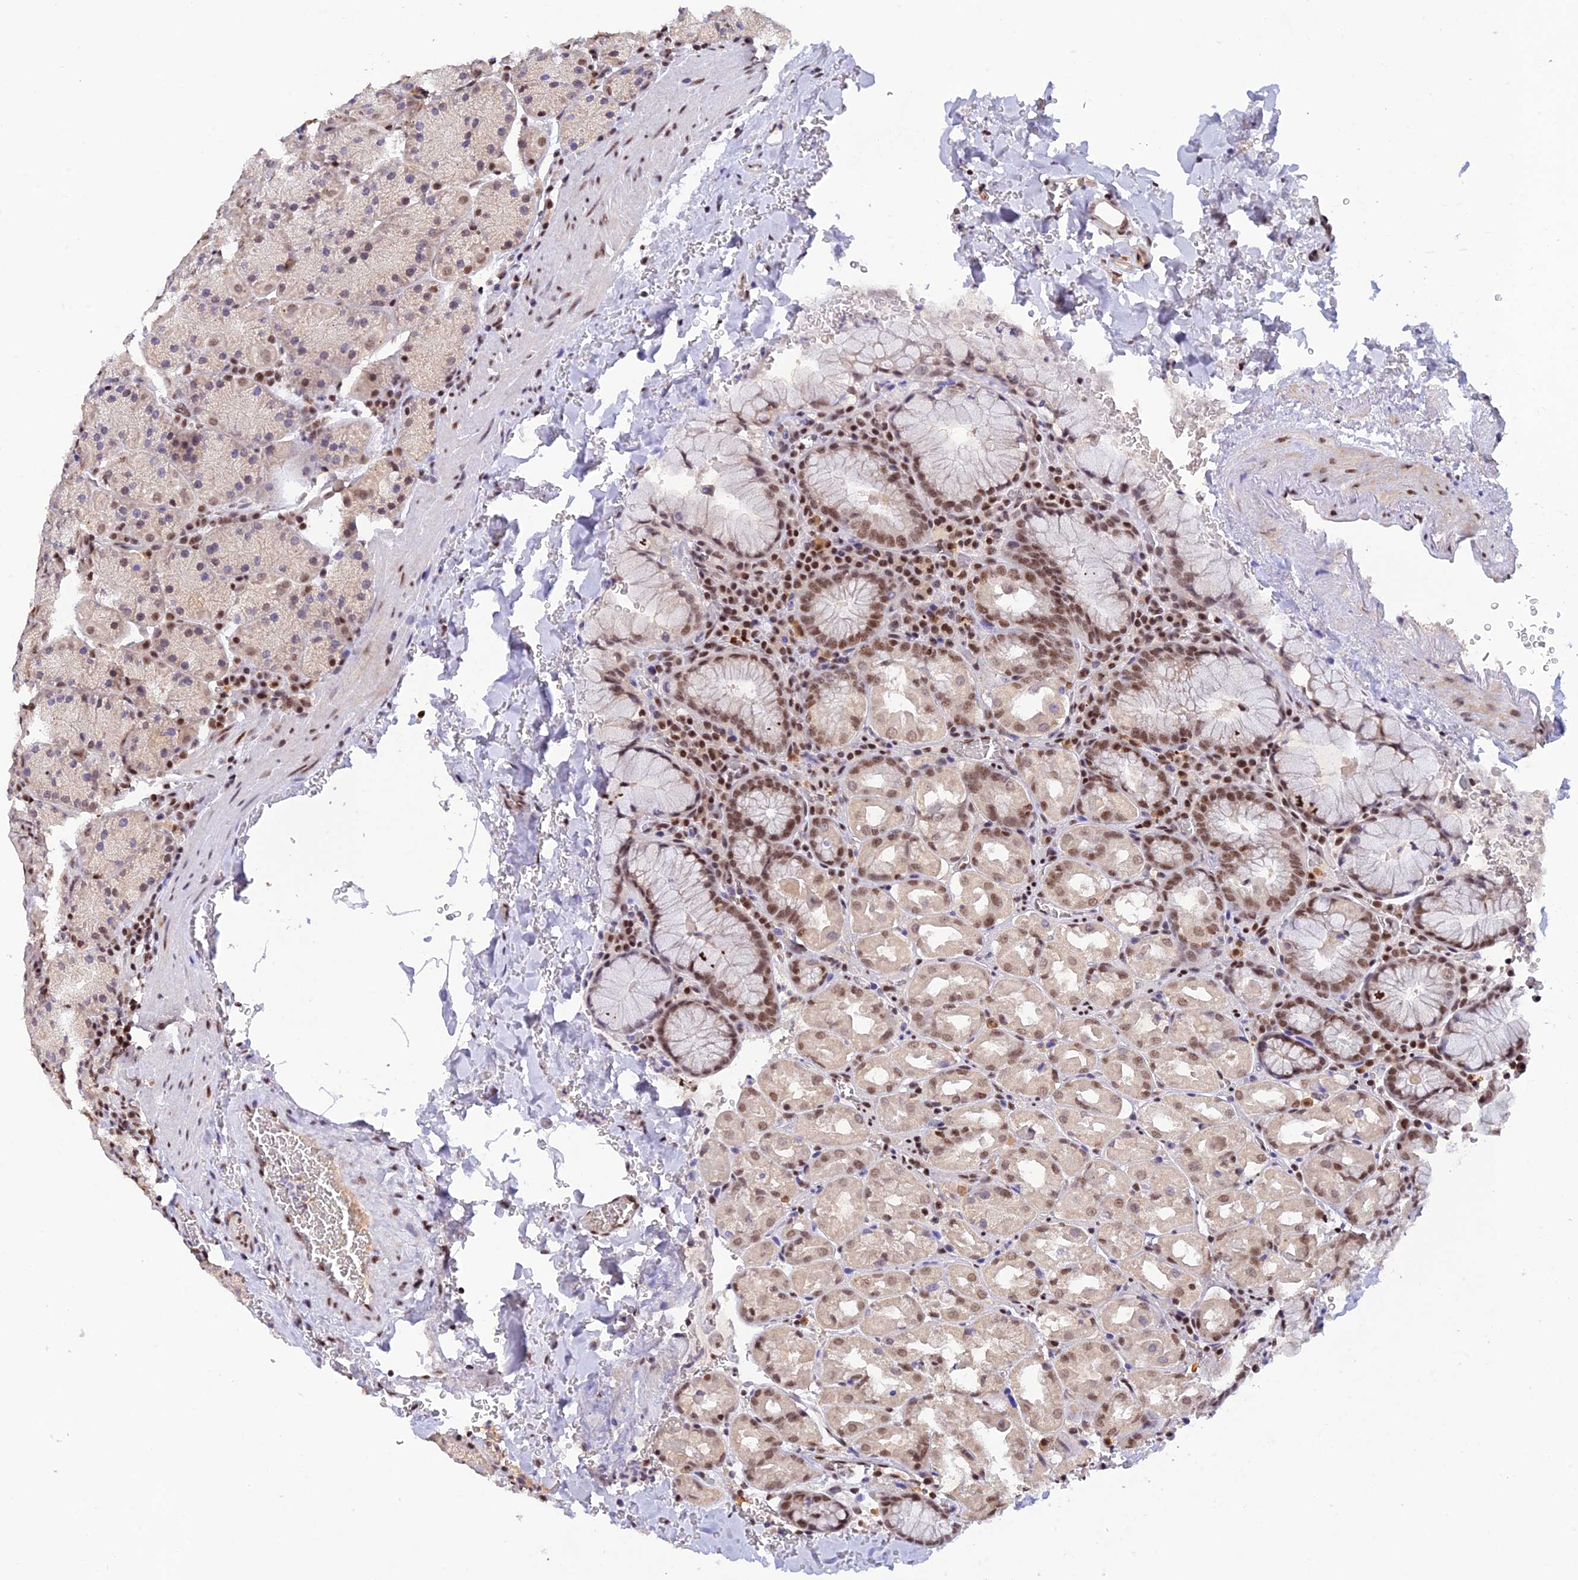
{"staining": {"intensity": "moderate", "quantity": "25%-75%", "location": "nuclear"}, "tissue": "stomach", "cell_type": "Glandular cells", "image_type": "normal", "snomed": [{"axis": "morphology", "description": "Normal tissue, NOS"}, {"axis": "topography", "description": "Stomach, upper"}, {"axis": "topography", "description": "Stomach, lower"}], "caption": "Human stomach stained with a brown dye demonstrates moderate nuclear positive expression in approximately 25%-75% of glandular cells.", "gene": "THAP11", "patient": {"sex": "male", "age": 80}}